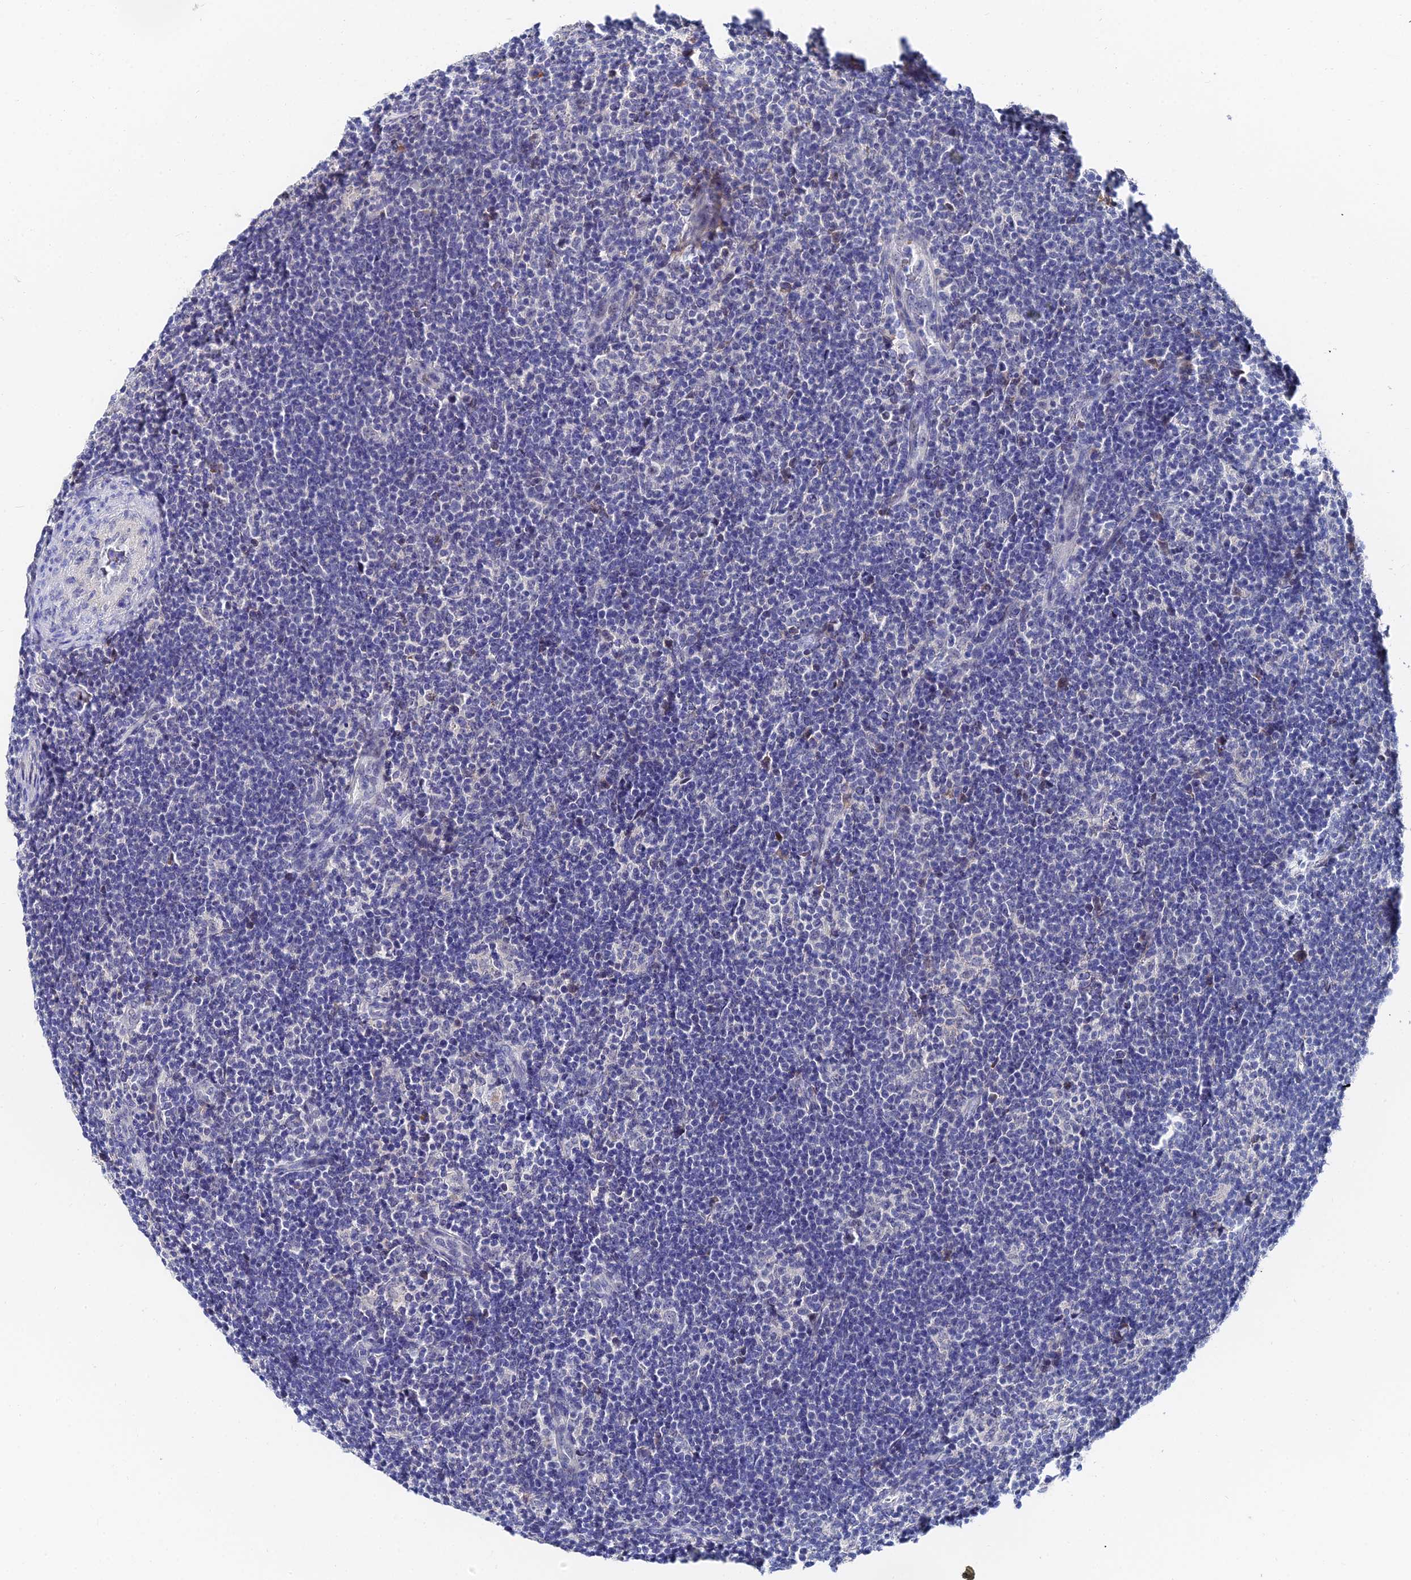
{"staining": {"intensity": "negative", "quantity": "none", "location": "none"}, "tissue": "lymphoma", "cell_type": "Tumor cells", "image_type": "cancer", "snomed": [{"axis": "morphology", "description": "Hodgkin's disease, NOS"}, {"axis": "topography", "description": "Lymph node"}], "caption": "IHC image of human lymphoma stained for a protein (brown), which demonstrates no staining in tumor cells.", "gene": "KRT17", "patient": {"sex": "female", "age": 57}}